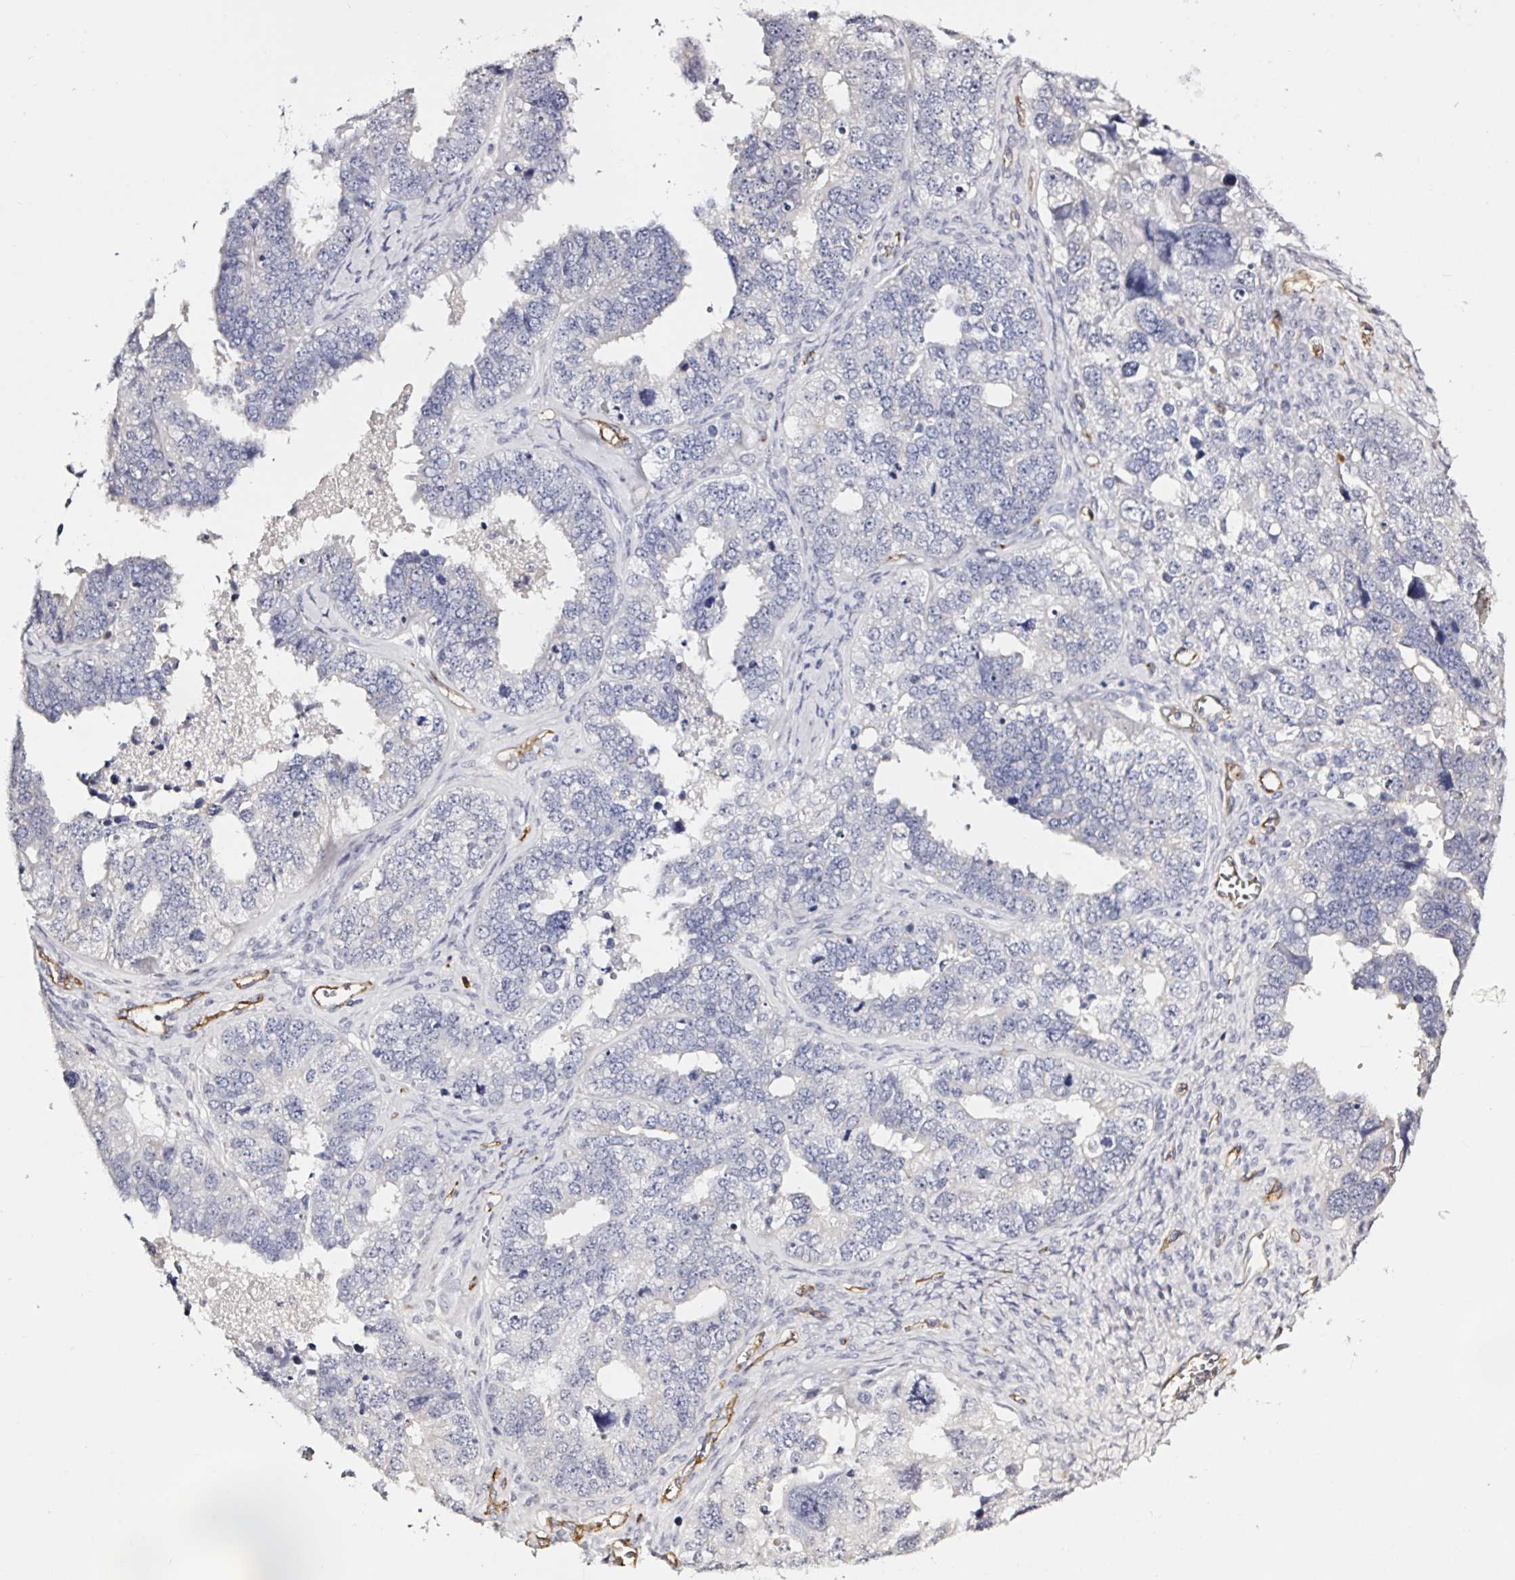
{"staining": {"intensity": "negative", "quantity": "none", "location": "none"}, "tissue": "ovarian cancer", "cell_type": "Tumor cells", "image_type": "cancer", "snomed": [{"axis": "morphology", "description": "Cystadenocarcinoma, serous, NOS"}, {"axis": "topography", "description": "Ovary"}], "caption": "There is no significant positivity in tumor cells of ovarian serous cystadenocarcinoma. (IHC, brightfield microscopy, high magnification).", "gene": "ACSBG2", "patient": {"sex": "female", "age": 76}}